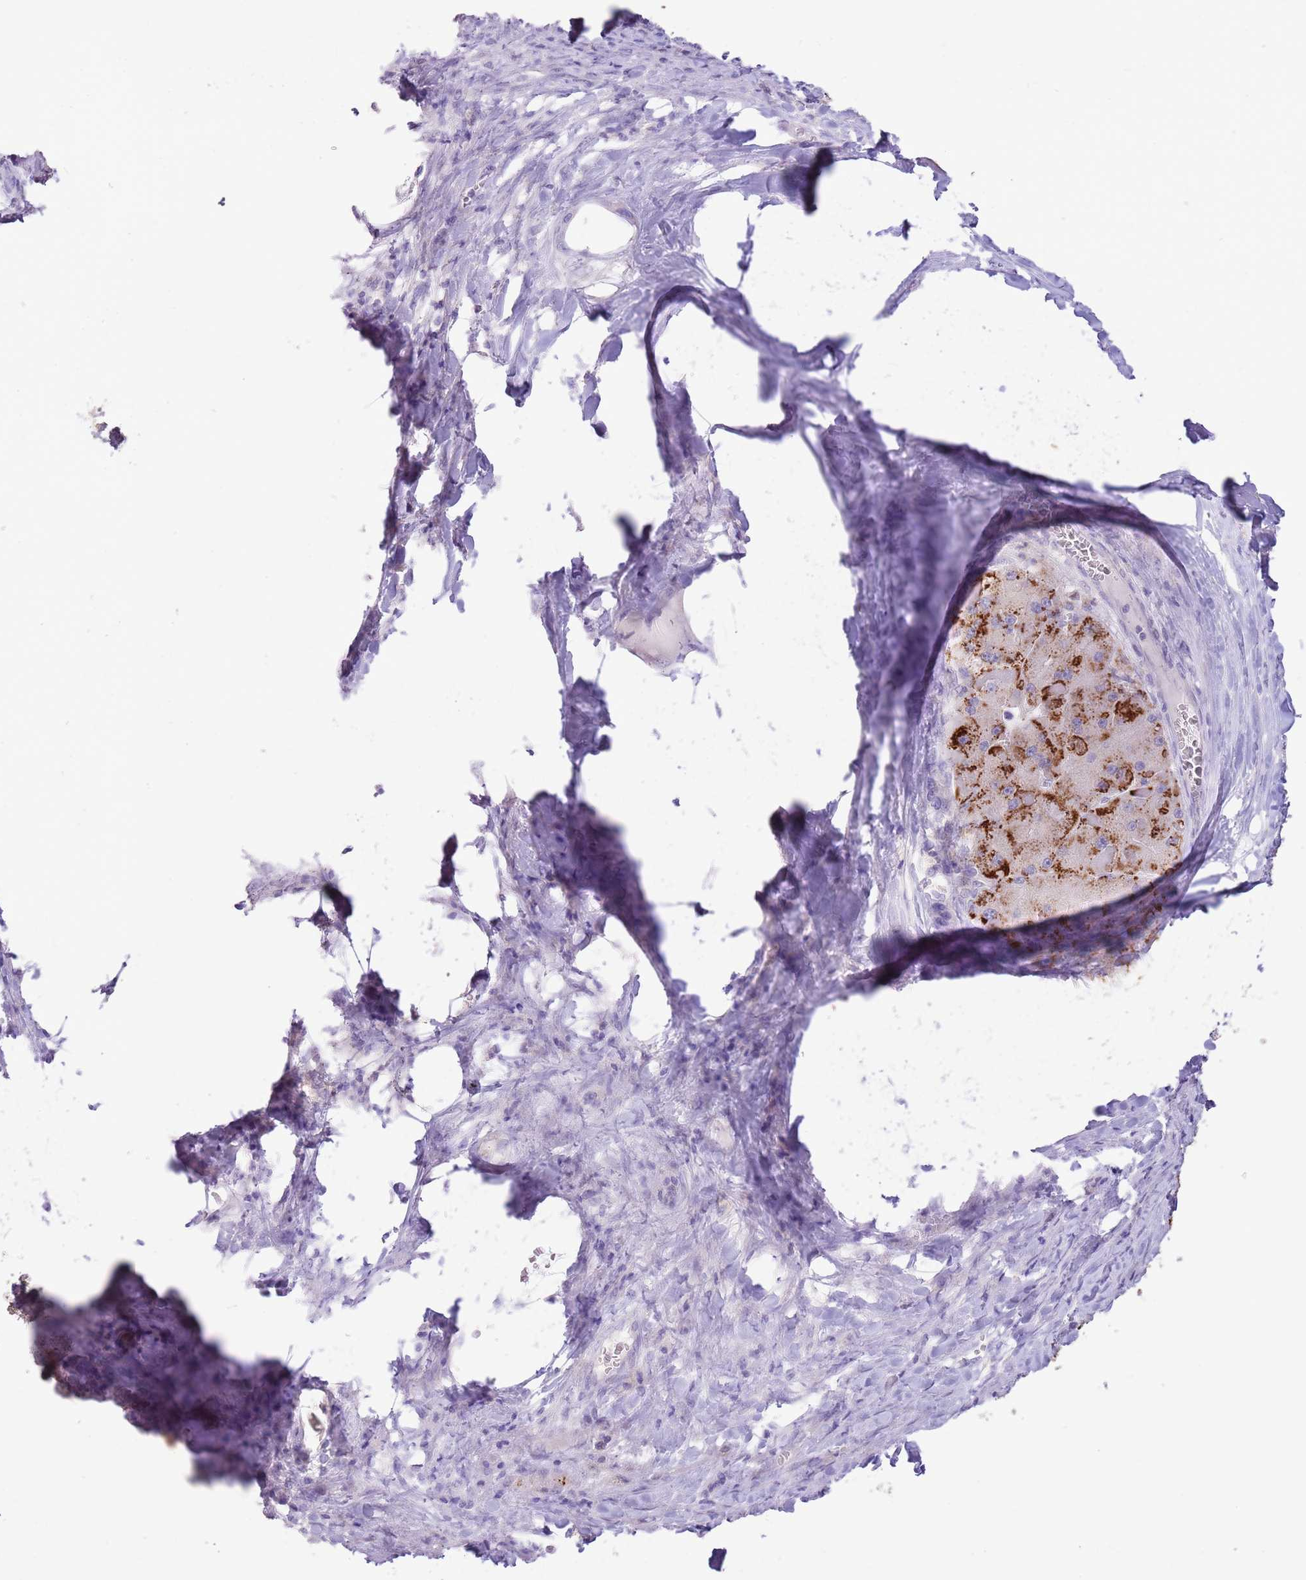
{"staining": {"intensity": "strong", "quantity": ">75%", "location": "cytoplasmic/membranous"}, "tissue": "liver cancer", "cell_type": "Tumor cells", "image_type": "cancer", "snomed": [{"axis": "morphology", "description": "Carcinoma, Hepatocellular, NOS"}, {"axis": "topography", "description": "Liver"}], "caption": "A high amount of strong cytoplasmic/membranous staining is appreciated in approximately >75% of tumor cells in liver hepatocellular carcinoma tissue.", "gene": "ZNF697", "patient": {"sex": "female", "age": 73}}